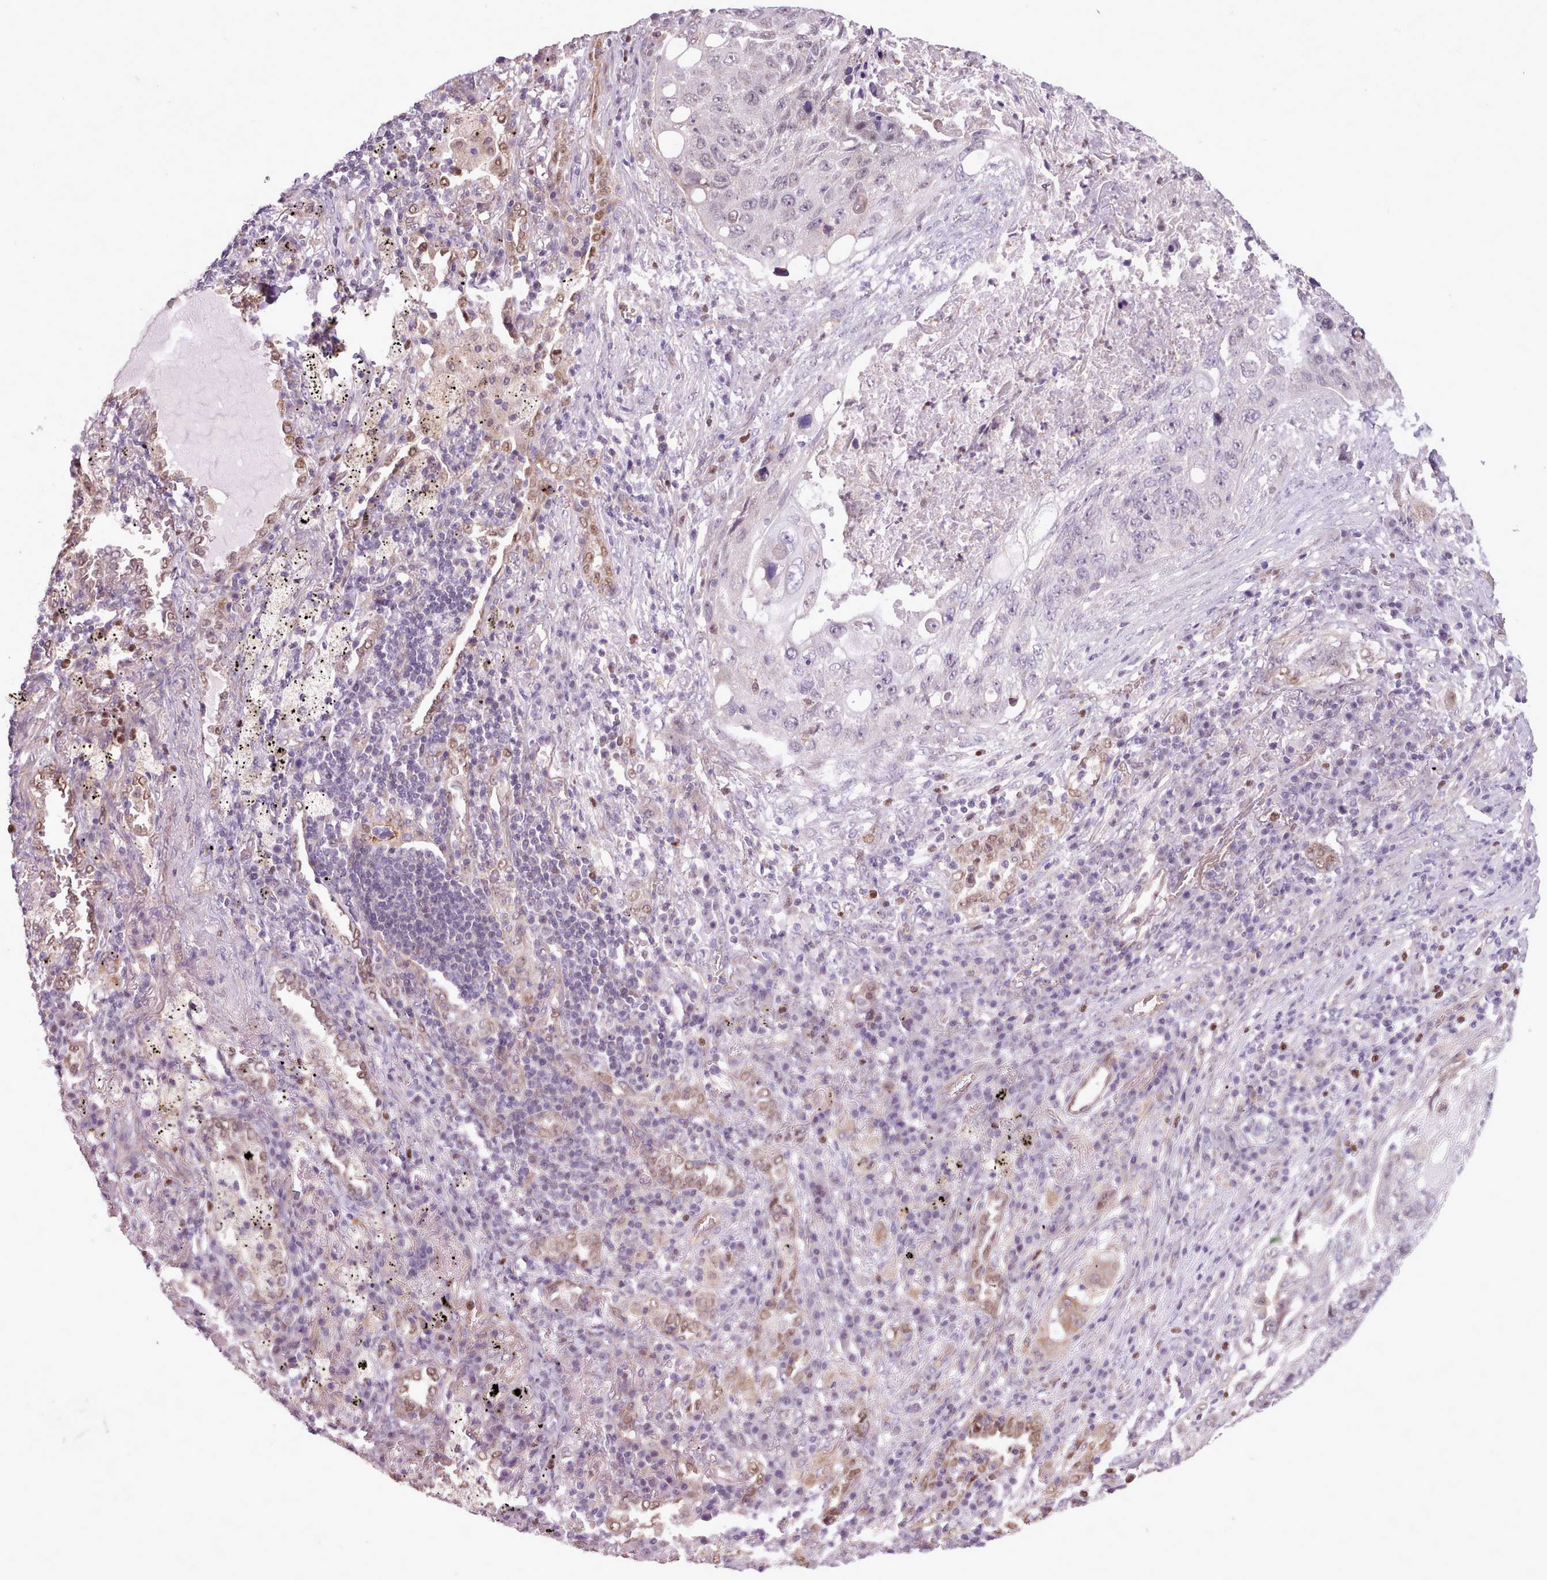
{"staining": {"intensity": "negative", "quantity": "none", "location": "none"}, "tissue": "lung cancer", "cell_type": "Tumor cells", "image_type": "cancer", "snomed": [{"axis": "morphology", "description": "Squamous cell carcinoma, NOS"}, {"axis": "topography", "description": "Lung"}], "caption": "Immunohistochemical staining of lung squamous cell carcinoma demonstrates no significant expression in tumor cells. (DAB immunohistochemistry with hematoxylin counter stain).", "gene": "SLURP1", "patient": {"sex": "female", "age": 63}}